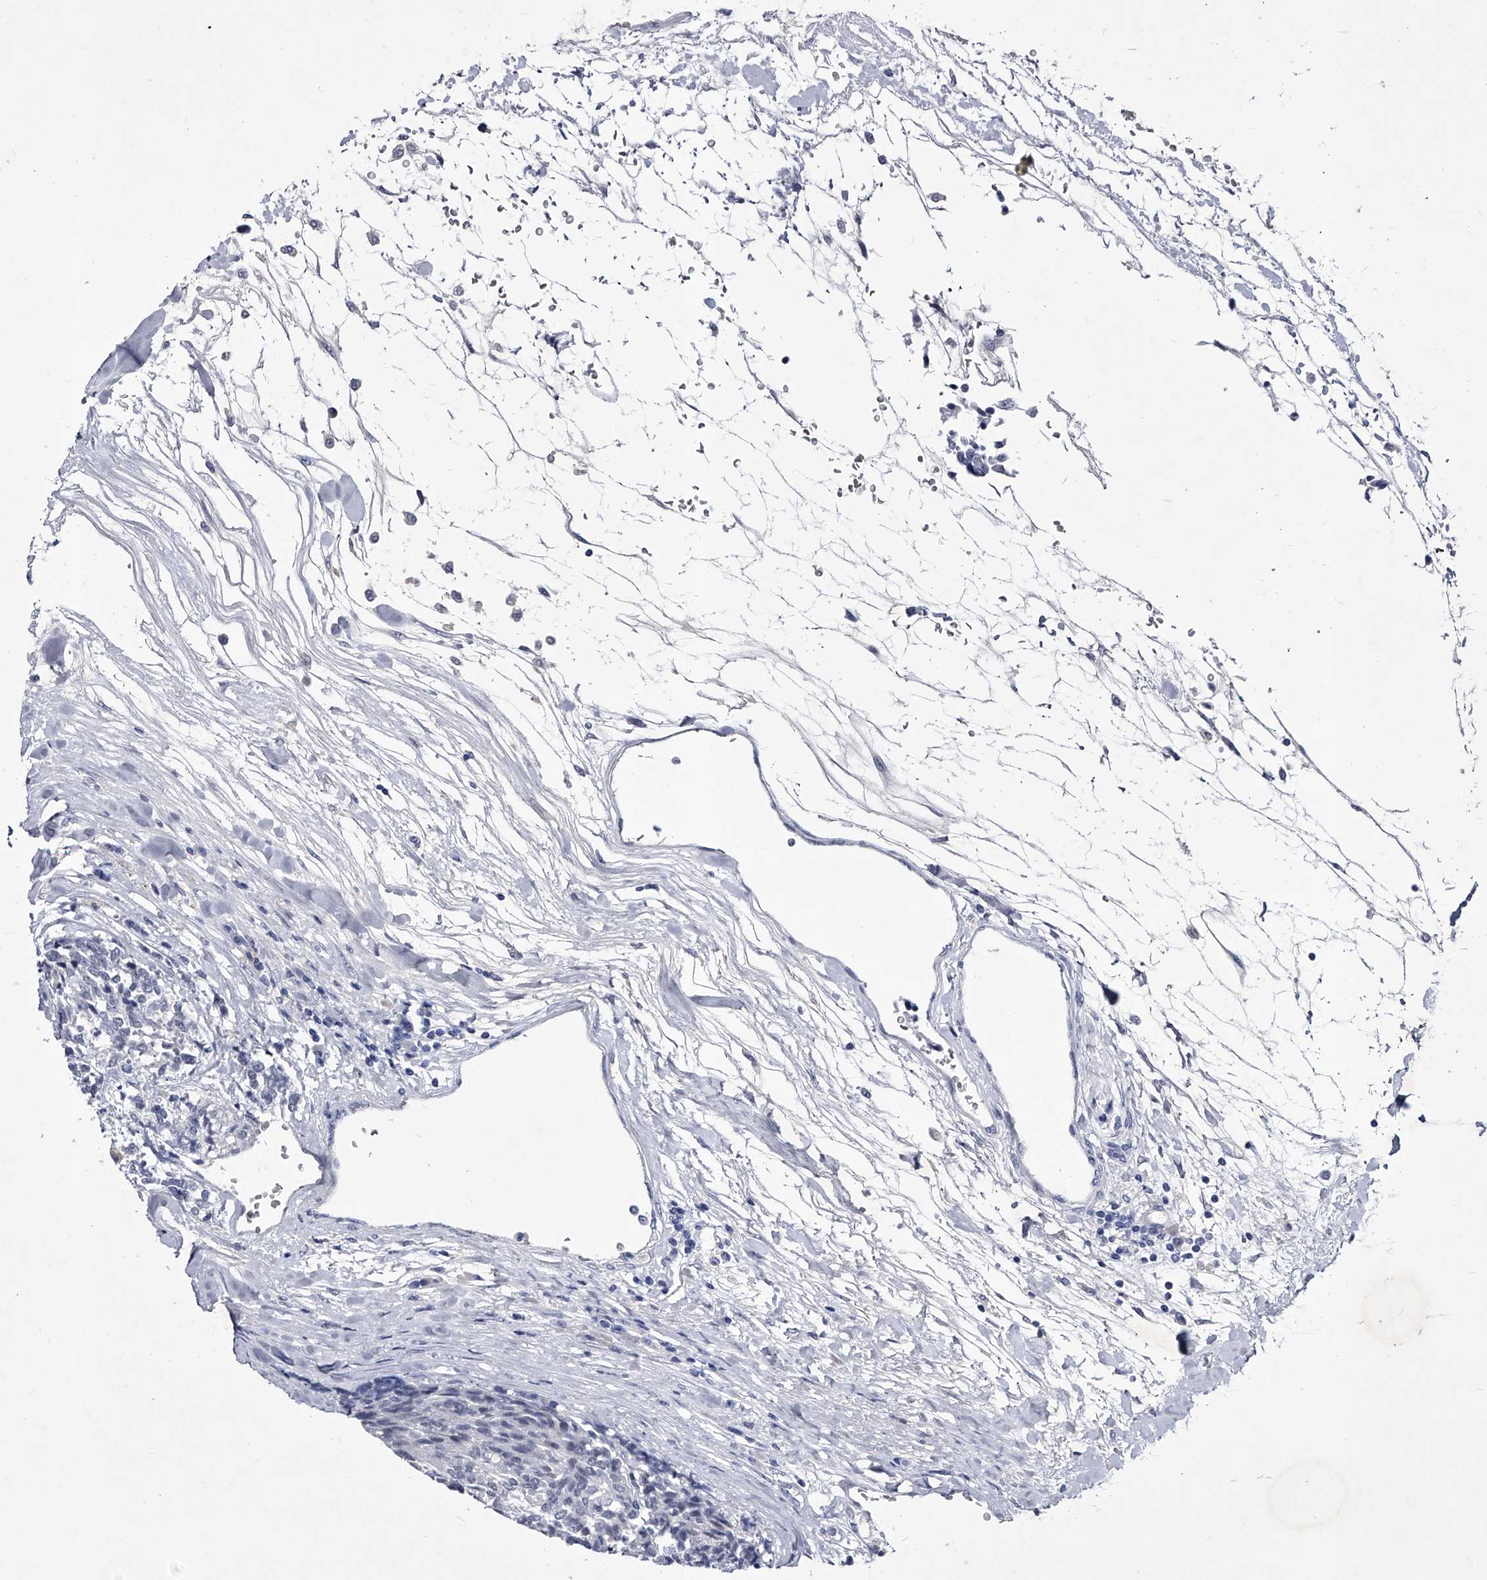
{"staining": {"intensity": "negative", "quantity": "none", "location": "none"}, "tissue": "carcinoid", "cell_type": "Tumor cells", "image_type": "cancer", "snomed": [{"axis": "morphology", "description": "Carcinoid, malignant, NOS"}, {"axis": "topography", "description": "Pancreas"}], "caption": "Immunohistochemistry (IHC) photomicrograph of neoplastic tissue: malignant carcinoid stained with DAB shows no significant protein positivity in tumor cells.", "gene": "CRISP2", "patient": {"sex": "female", "age": 54}}